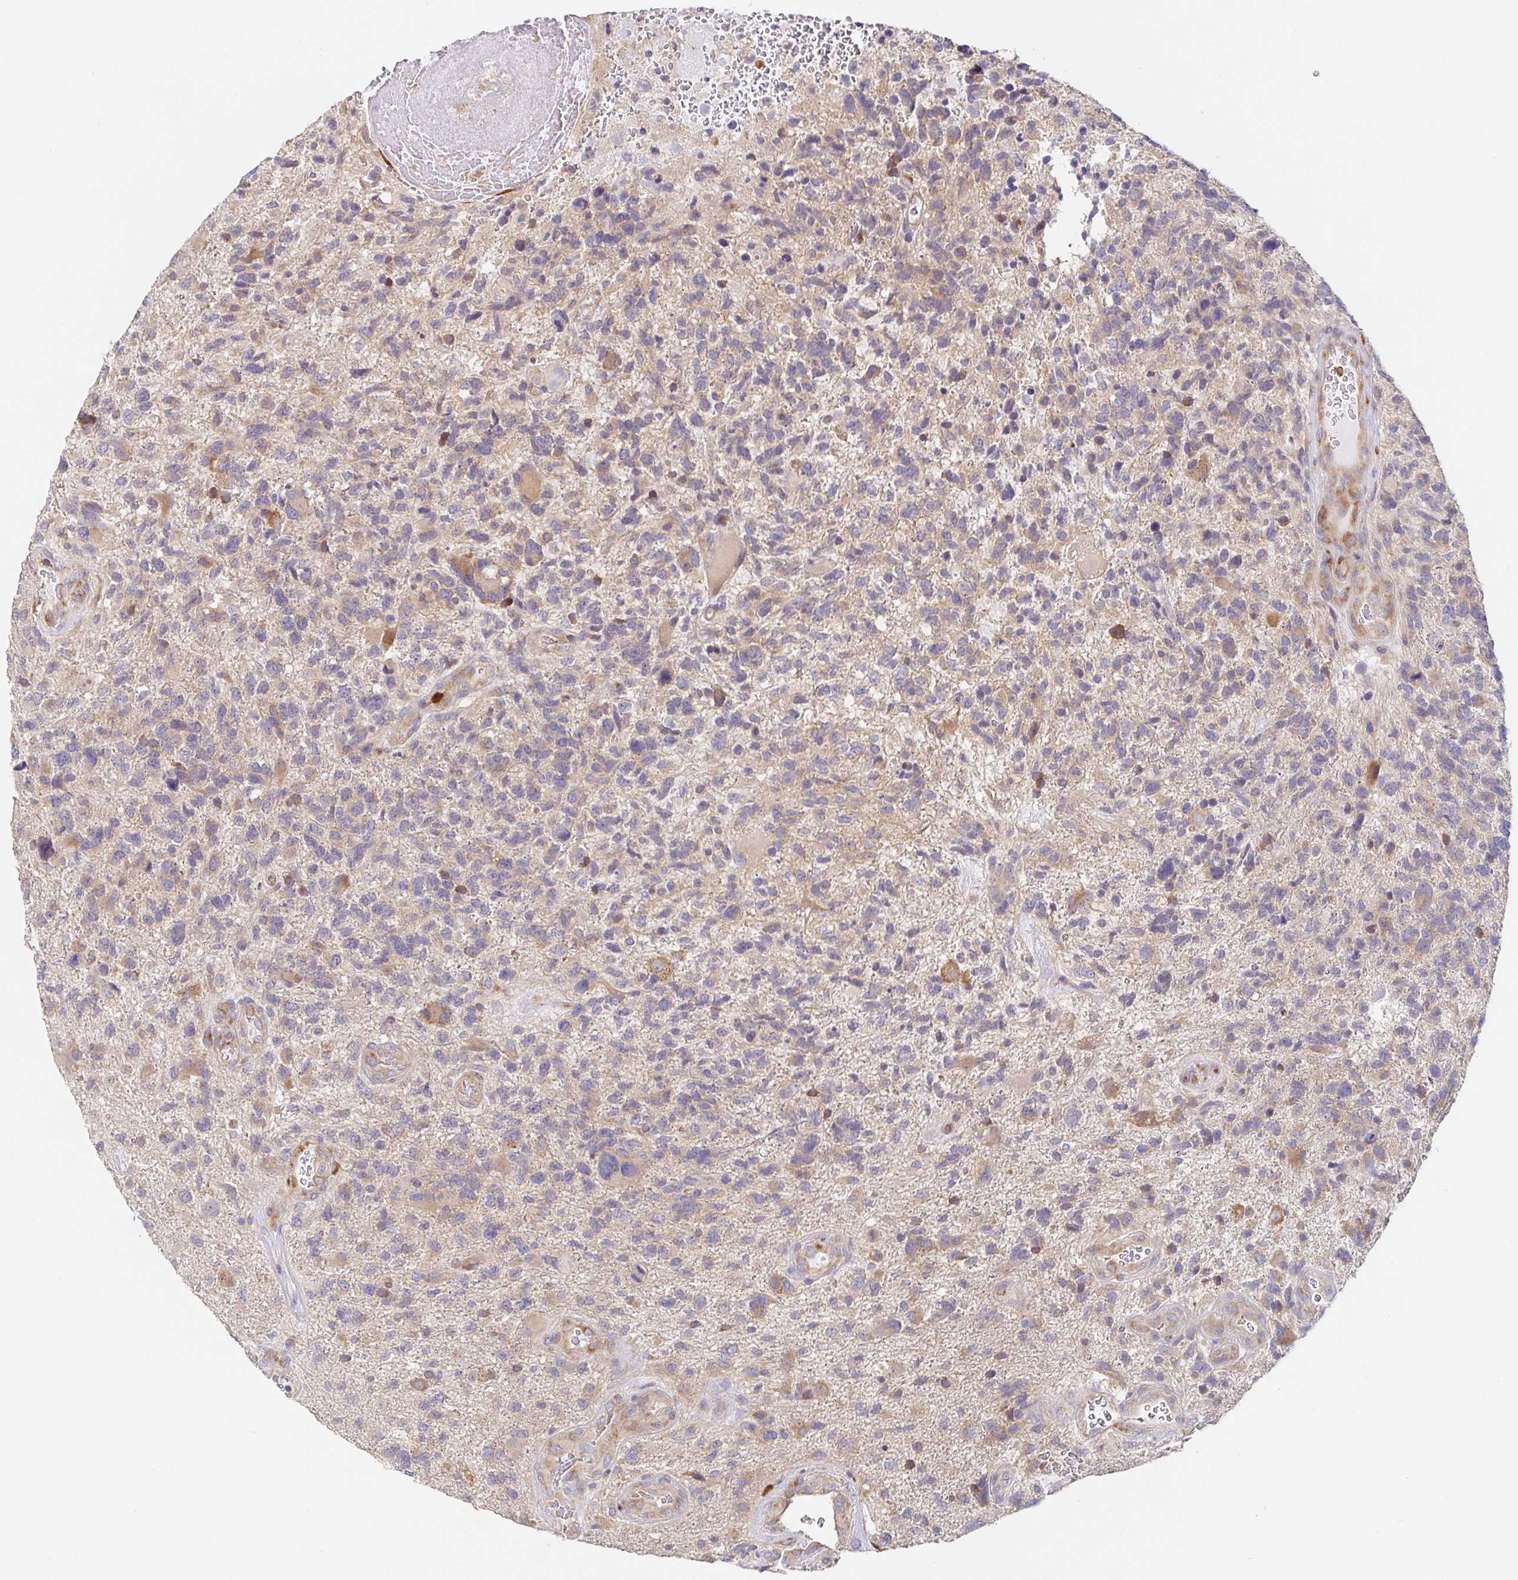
{"staining": {"intensity": "weak", "quantity": "25%-75%", "location": "cytoplasmic/membranous"}, "tissue": "glioma", "cell_type": "Tumor cells", "image_type": "cancer", "snomed": [{"axis": "morphology", "description": "Glioma, malignant, High grade"}, {"axis": "topography", "description": "Brain"}], "caption": "Immunohistochemistry (DAB (3,3'-diaminobenzidine)) staining of malignant glioma (high-grade) shows weak cytoplasmic/membranous protein expression in about 25%-75% of tumor cells.", "gene": "PDPK1", "patient": {"sex": "female", "age": 71}}